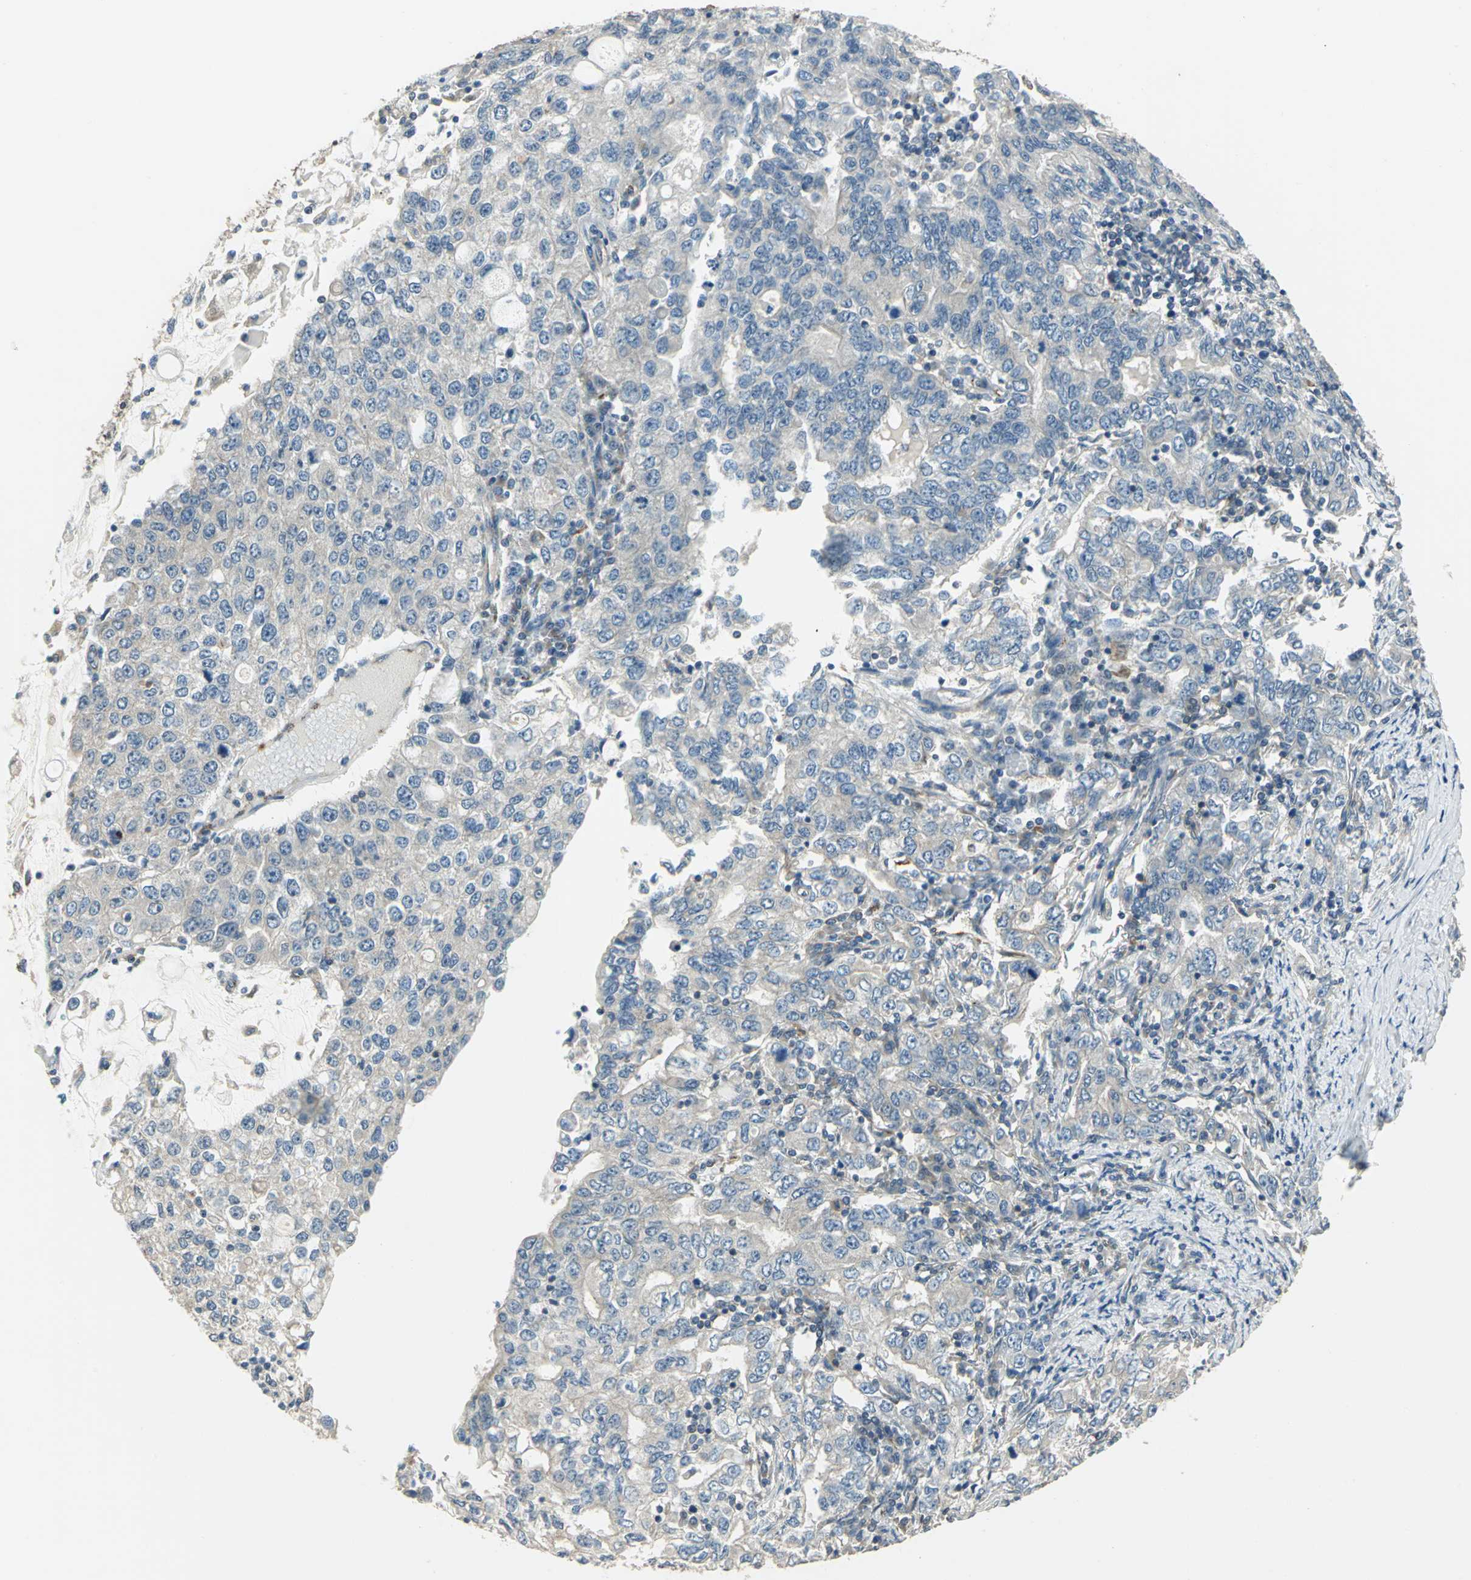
{"staining": {"intensity": "negative", "quantity": "none", "location": "none"}, "tissue": "stomach cancer", "cell_type": "Tumor cells", "image_type": "cancer", "snomed": [{"axis": "morphology", "description": "Adenocarcinoma, NOS"}, {"axis": "topography", "description": "Stomach, lower"}], "caption": "Immunohistochemistry of human stomach adenocarcinoma displays no staining in tumor cells.", "gene": "RAPGEF1", "patient": {"sex": "female", "age": 72}}